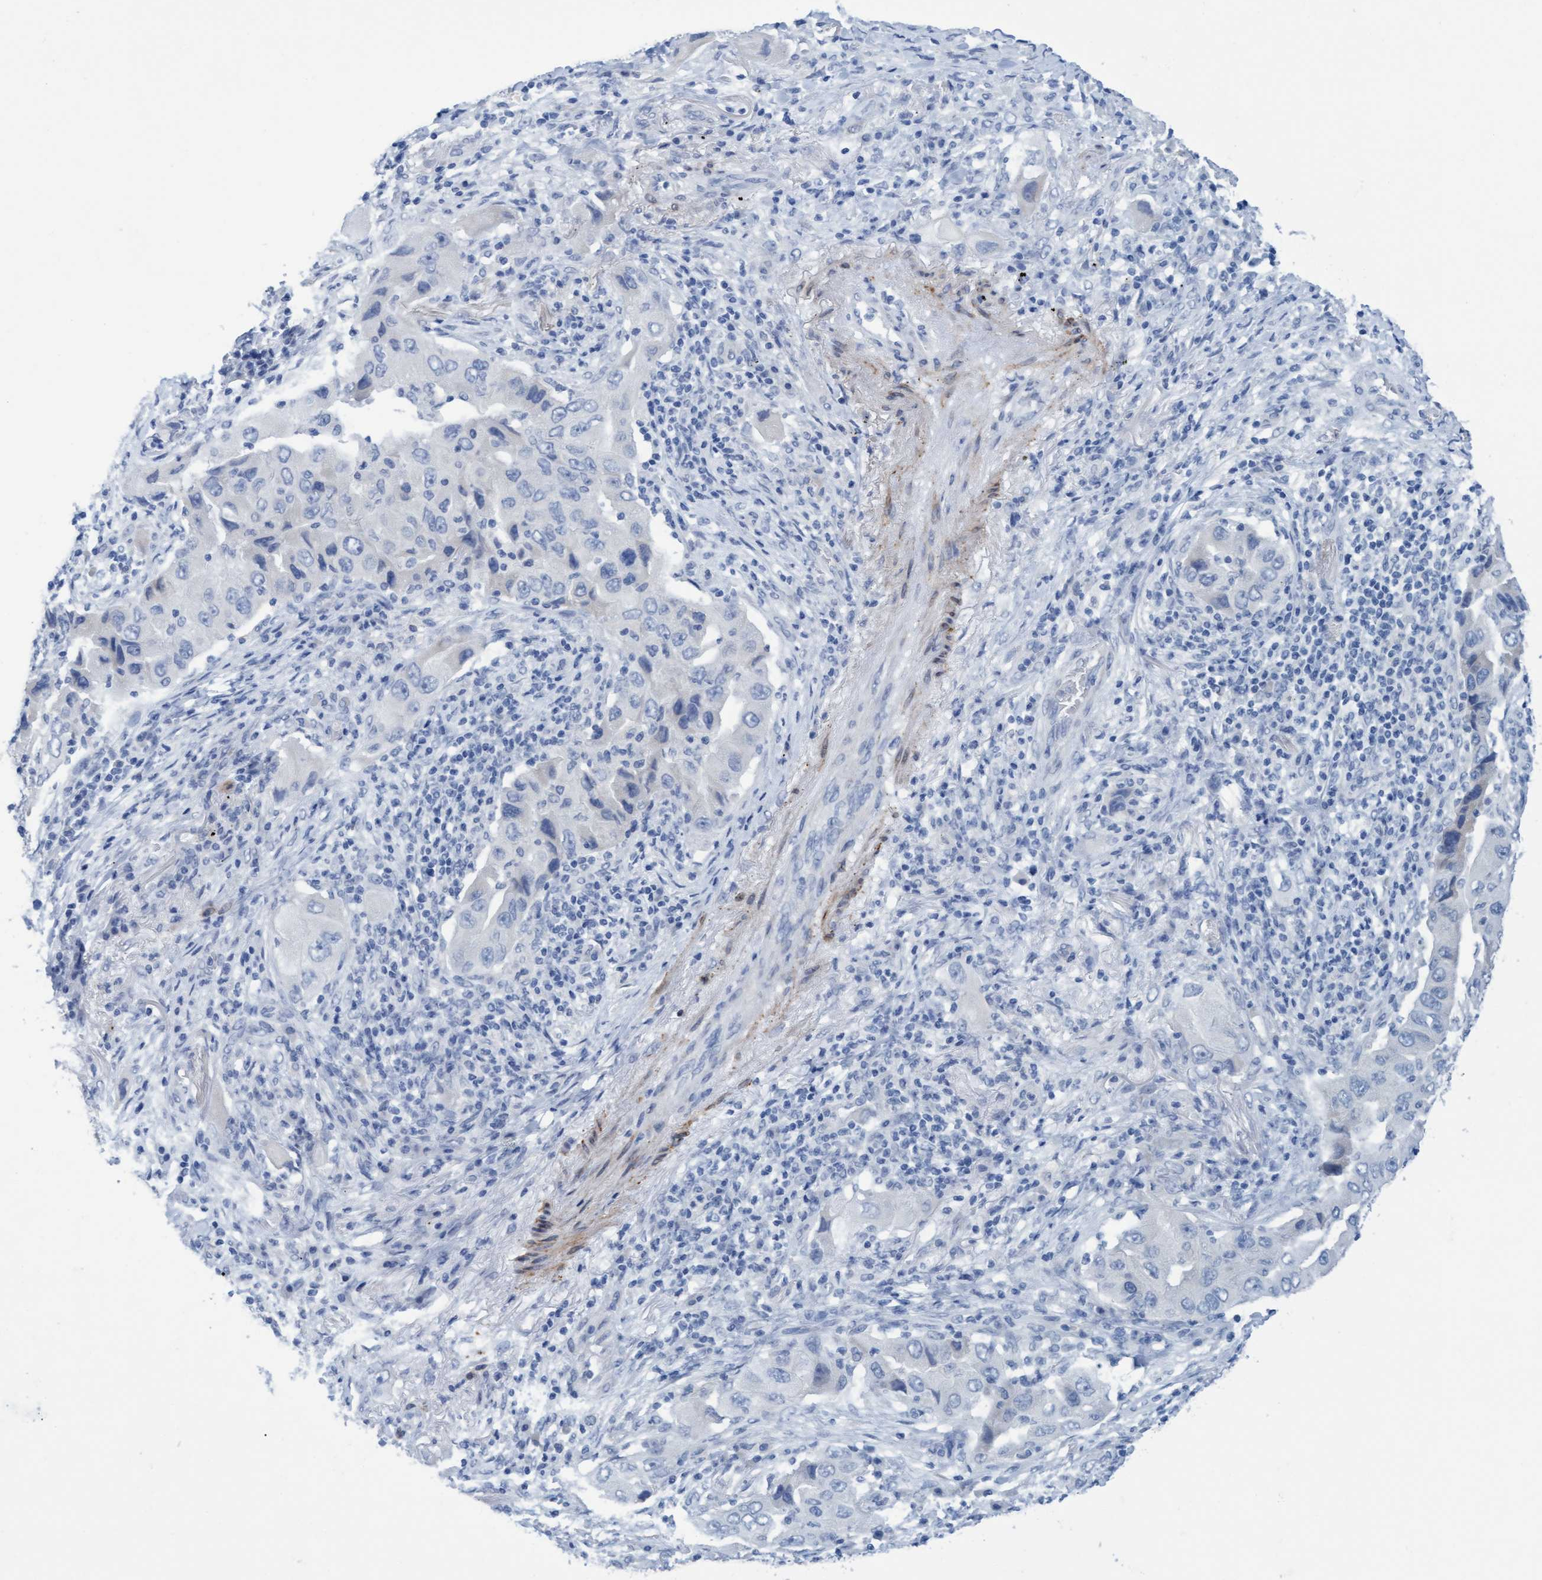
{"staining": {"intensity": "negative", "quantity": "none", "location": "none"}, "tissue": "lung cancer", "cell_type": "Tumor cells", "image_type": "cancer", "snomed": [{"axis": "morphology", "description": "Adenocarcinoma, NOS"}, {"axis": "topography", "description": "Lung"}], "caption": "An immunohistochemistry (IHC) micrograph of lung adenocarcinoma is shown. There is no staining in tumor cells of lung adenocarcinoma.", "gene": "SSTR3", "patient": {"sex": "female", "age": 65}}